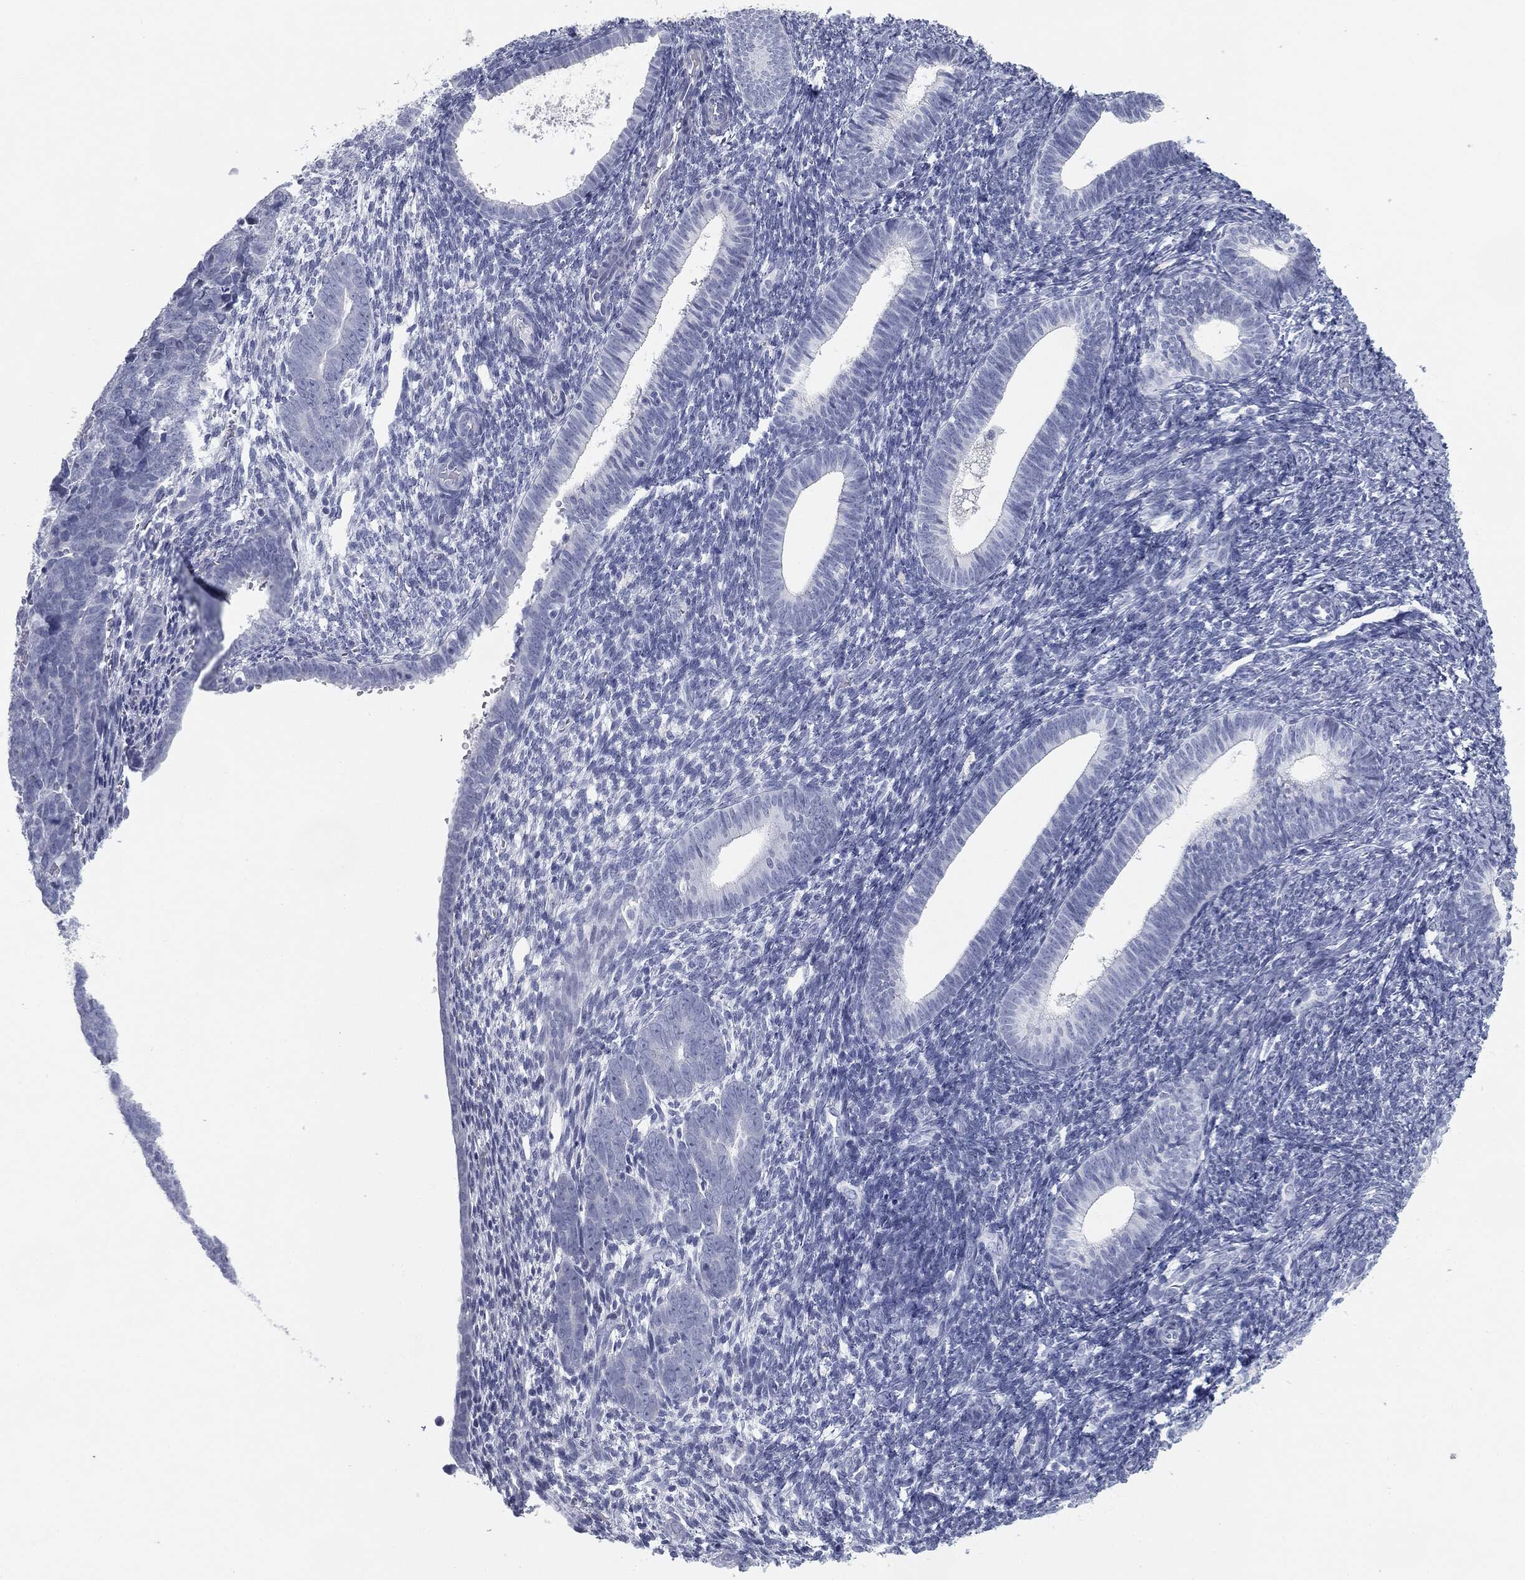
{"staining": {"intensity": "negative", "quantity": "none", "location": "none"}, "tissue": "endometrial cancer", "cell_type": "Tumor cells", "image_type": "cancer", "snomed": [{"axis": "morphology", "description": "Adenocarcinoma, NOS"}, {"axis": "topography", "description": "Endometrium"}], "caption": "Human endometrial cancer (adenocarcinoma) stained for a protein using immunohistochemistry (IHC) displays no positivity in tumor cells.", "gene": "TPO", "patient": {"sex": "female", "age": 82}}